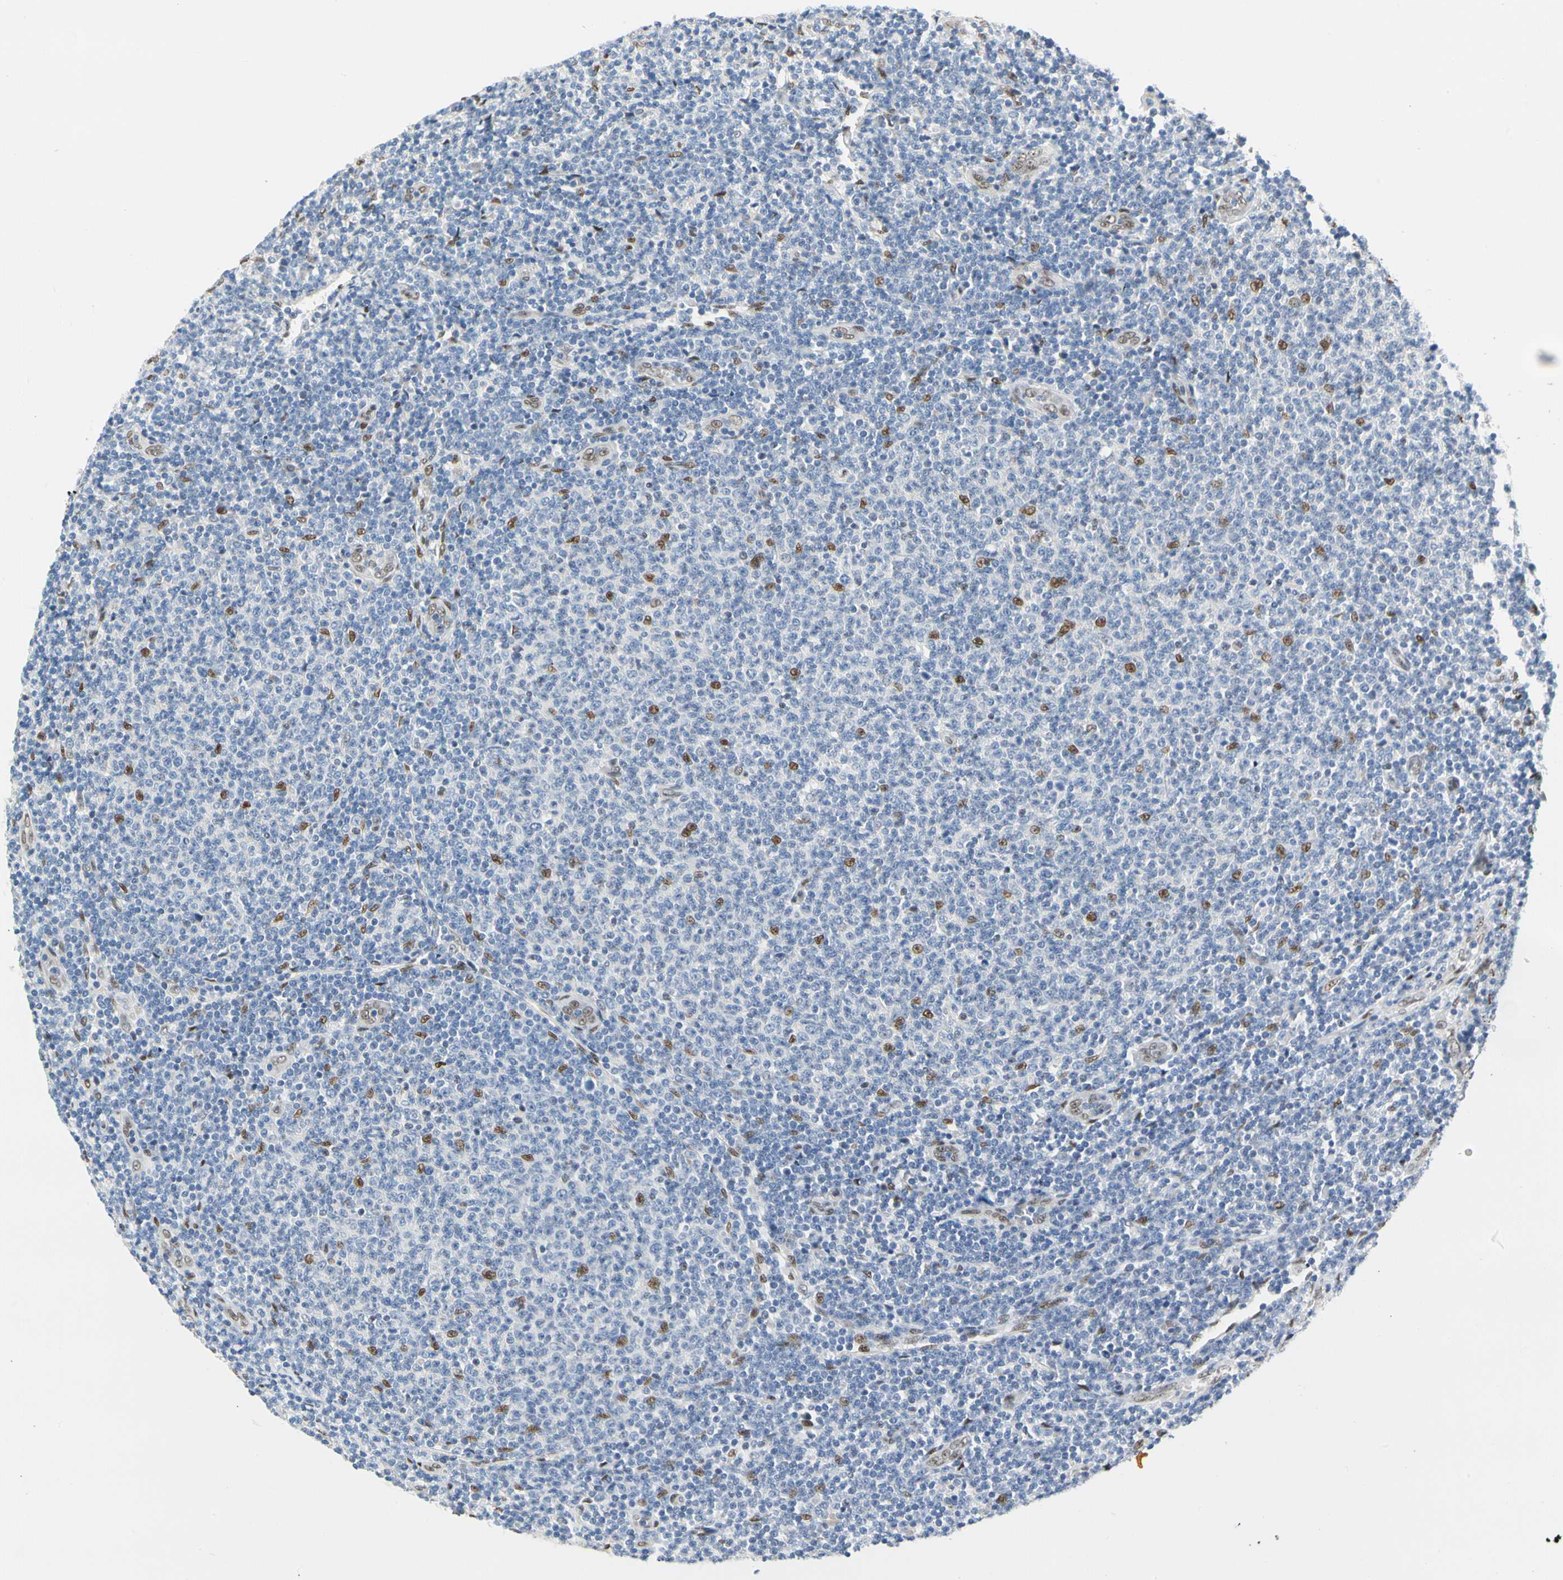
{"staining": {"intensity": "moderate", "quantity": "<25%", "location": "nuclear"}, "tissue": "lymphoma", "cell_type": "Tumor cells", "image_type": "cancer", "snomed": [{"axis": "morphology", "description": "Malignant lymphoma, non-Hodgkin's type, Low grade"}, {"axis": "topography", "description": "Lymph node"}], "caption": "Immunohistochemistry image of lymphoma stained for a protein (brown), which demonstrates low levels of moderate nuclear staining in approximately <25% of tumor cells.", "gene": "NFIA", "patient": {"sex": "male", "age": 66}}